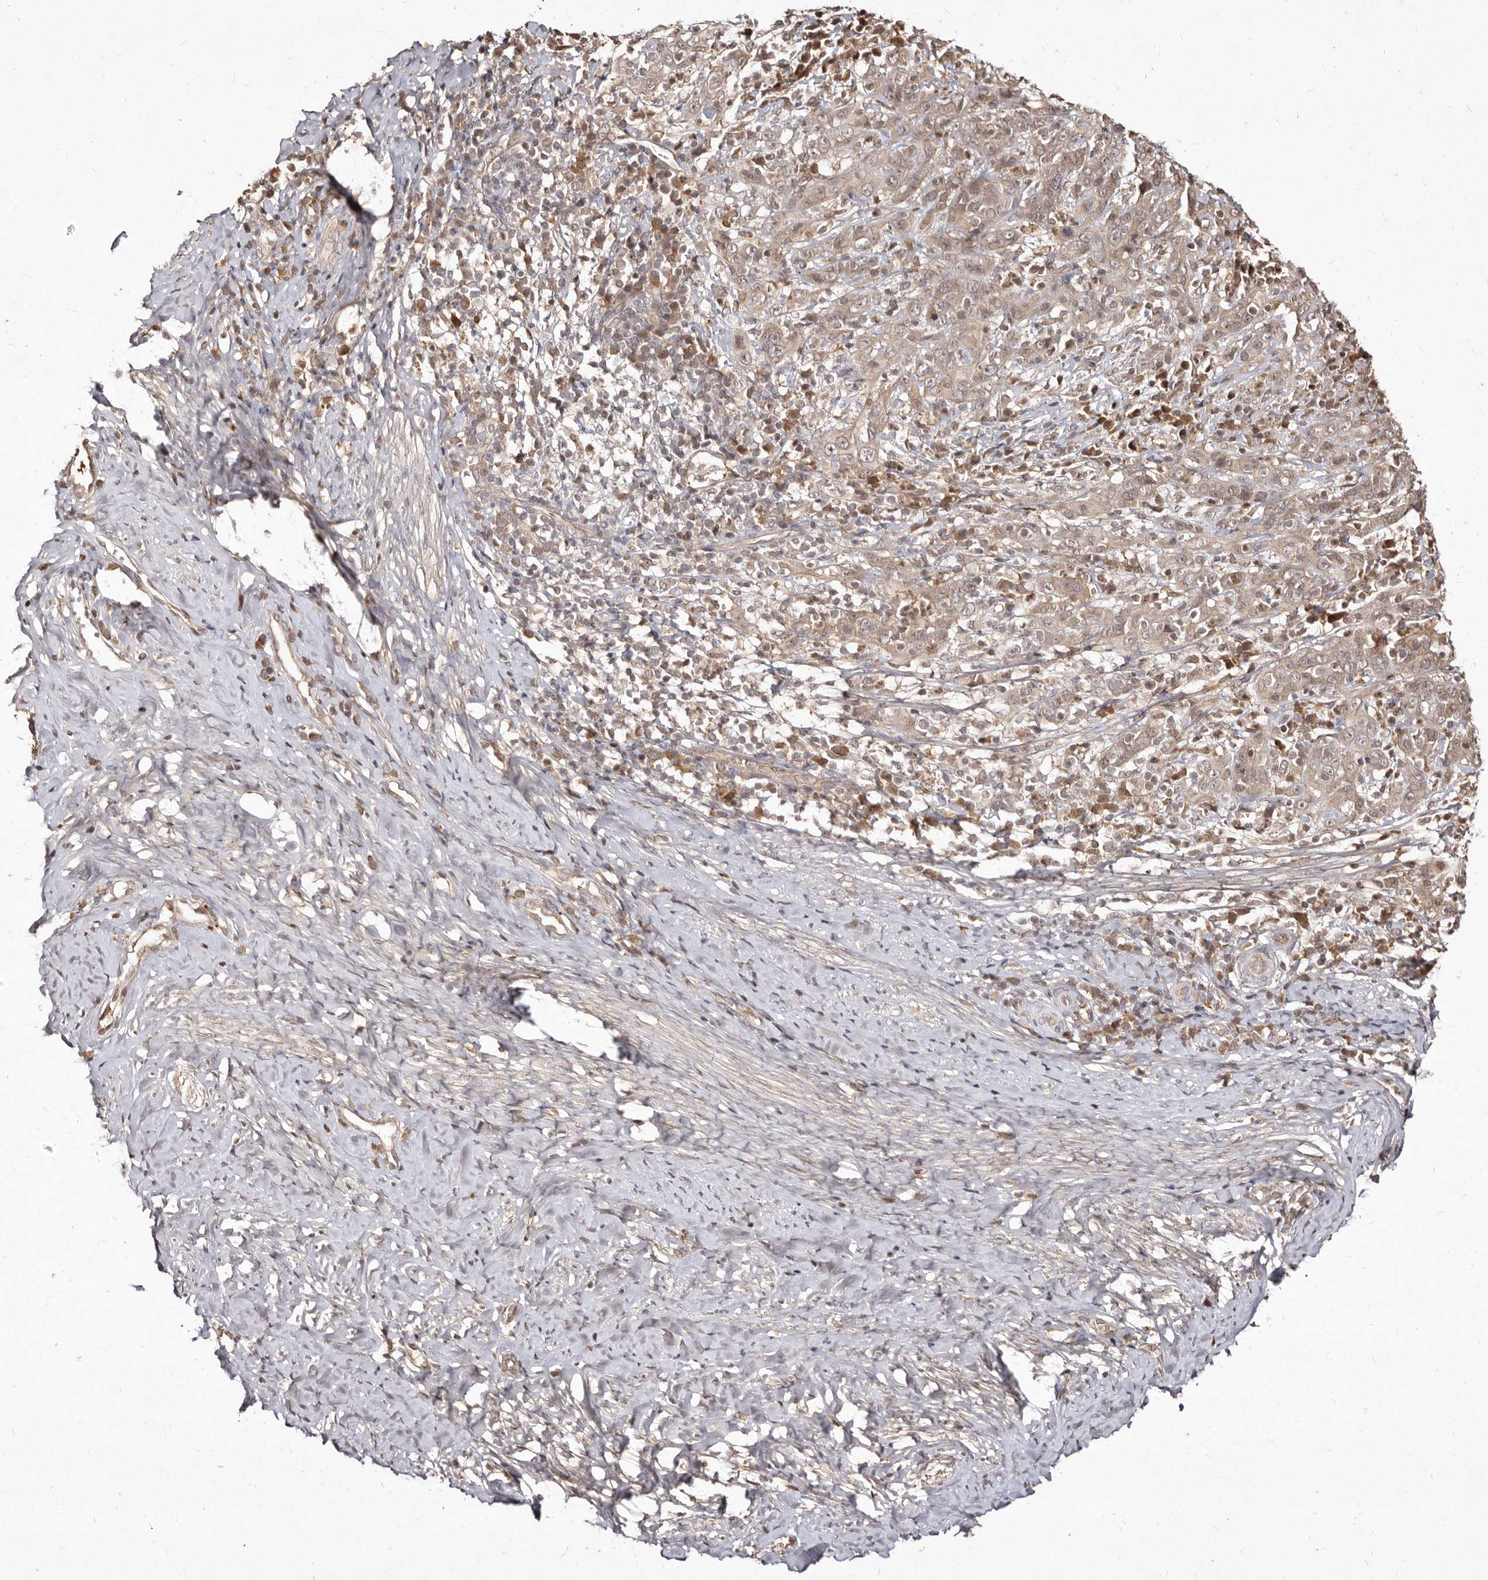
{"staining": {"intensity": "weak", "quantity": "25%-75%", "location": "cytoplasmic/membranous"}, "tissue": "cervical cancer", "cell_type": "Tumor cells", "image_type": "cancer", "snomed": [{"axis": "morphology", "description": "Squamous cell carcinoma, NOS"}, {"axis": "topography", "description": "Cervix"}], "caption": "This image exhibits immunohistochemistry staining of human squamous cell carcinoma (cervical), with low weak cytoplasmic/membranous staining in about 25%-75% of tumor cells.", "gene": "LCORL", "patient": {"sex": "female", "age": 46}}